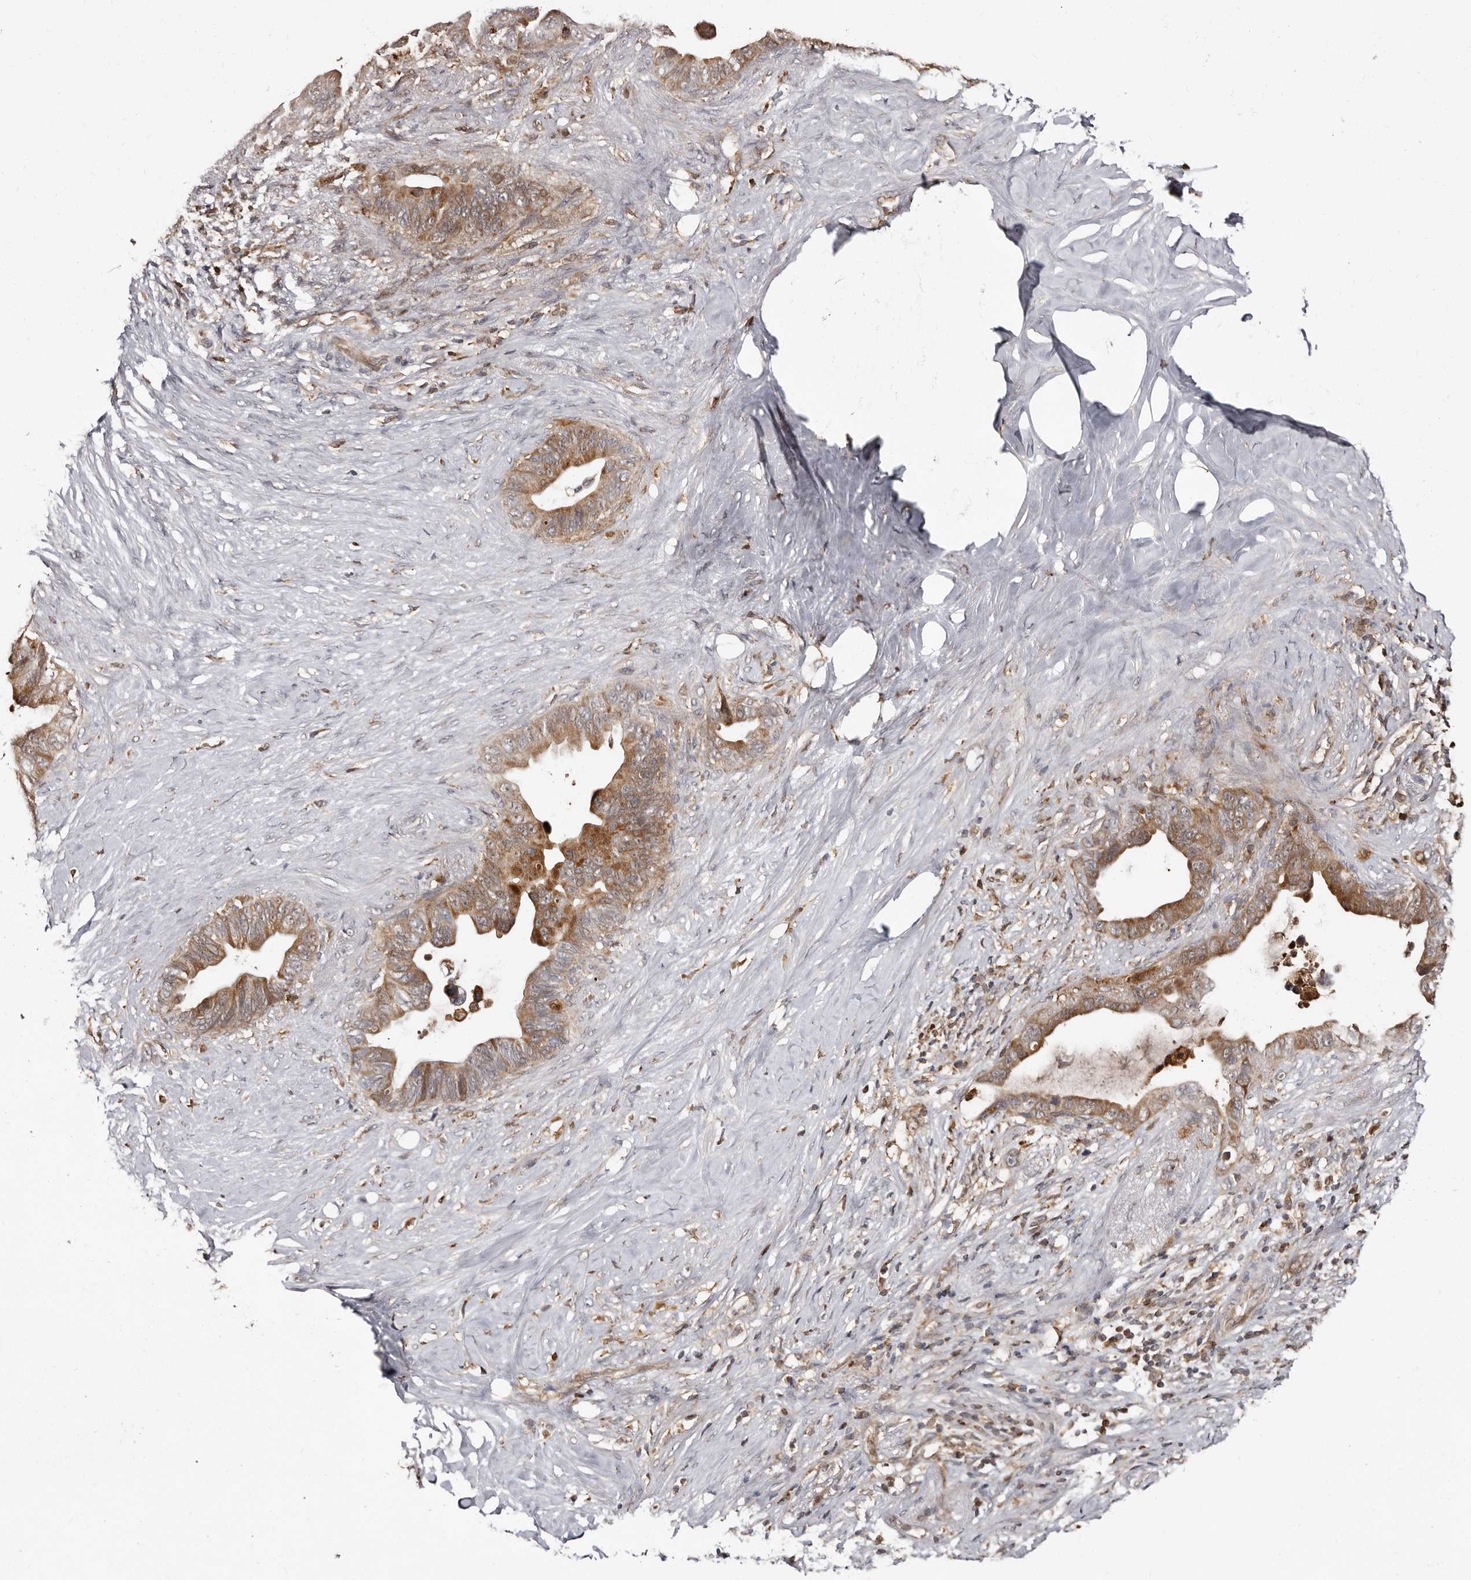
{"staining": {"intensity": "moderate", "quantity": ">75%", "location": "cytoplasmic/membranous"}, "tissue": "pancreatic cancer", "cell_type": "Tumor cells", "image_type": "cancer", "snomed": [{"axis": "morphology", "description": "Adenocarcinoma, NOS"}, {"axis": "topography", "description": "Pancreas"}], "caption": "A high-resolution histopathology image shows IHC staining of pancreatic cancer (adenocarcinoma), which displays moderate cytoplasmic/membranous positivity in approximately >75% of tumor cells.", "gene": "BAX", "patient": {"sex": "female", "age": 72}}